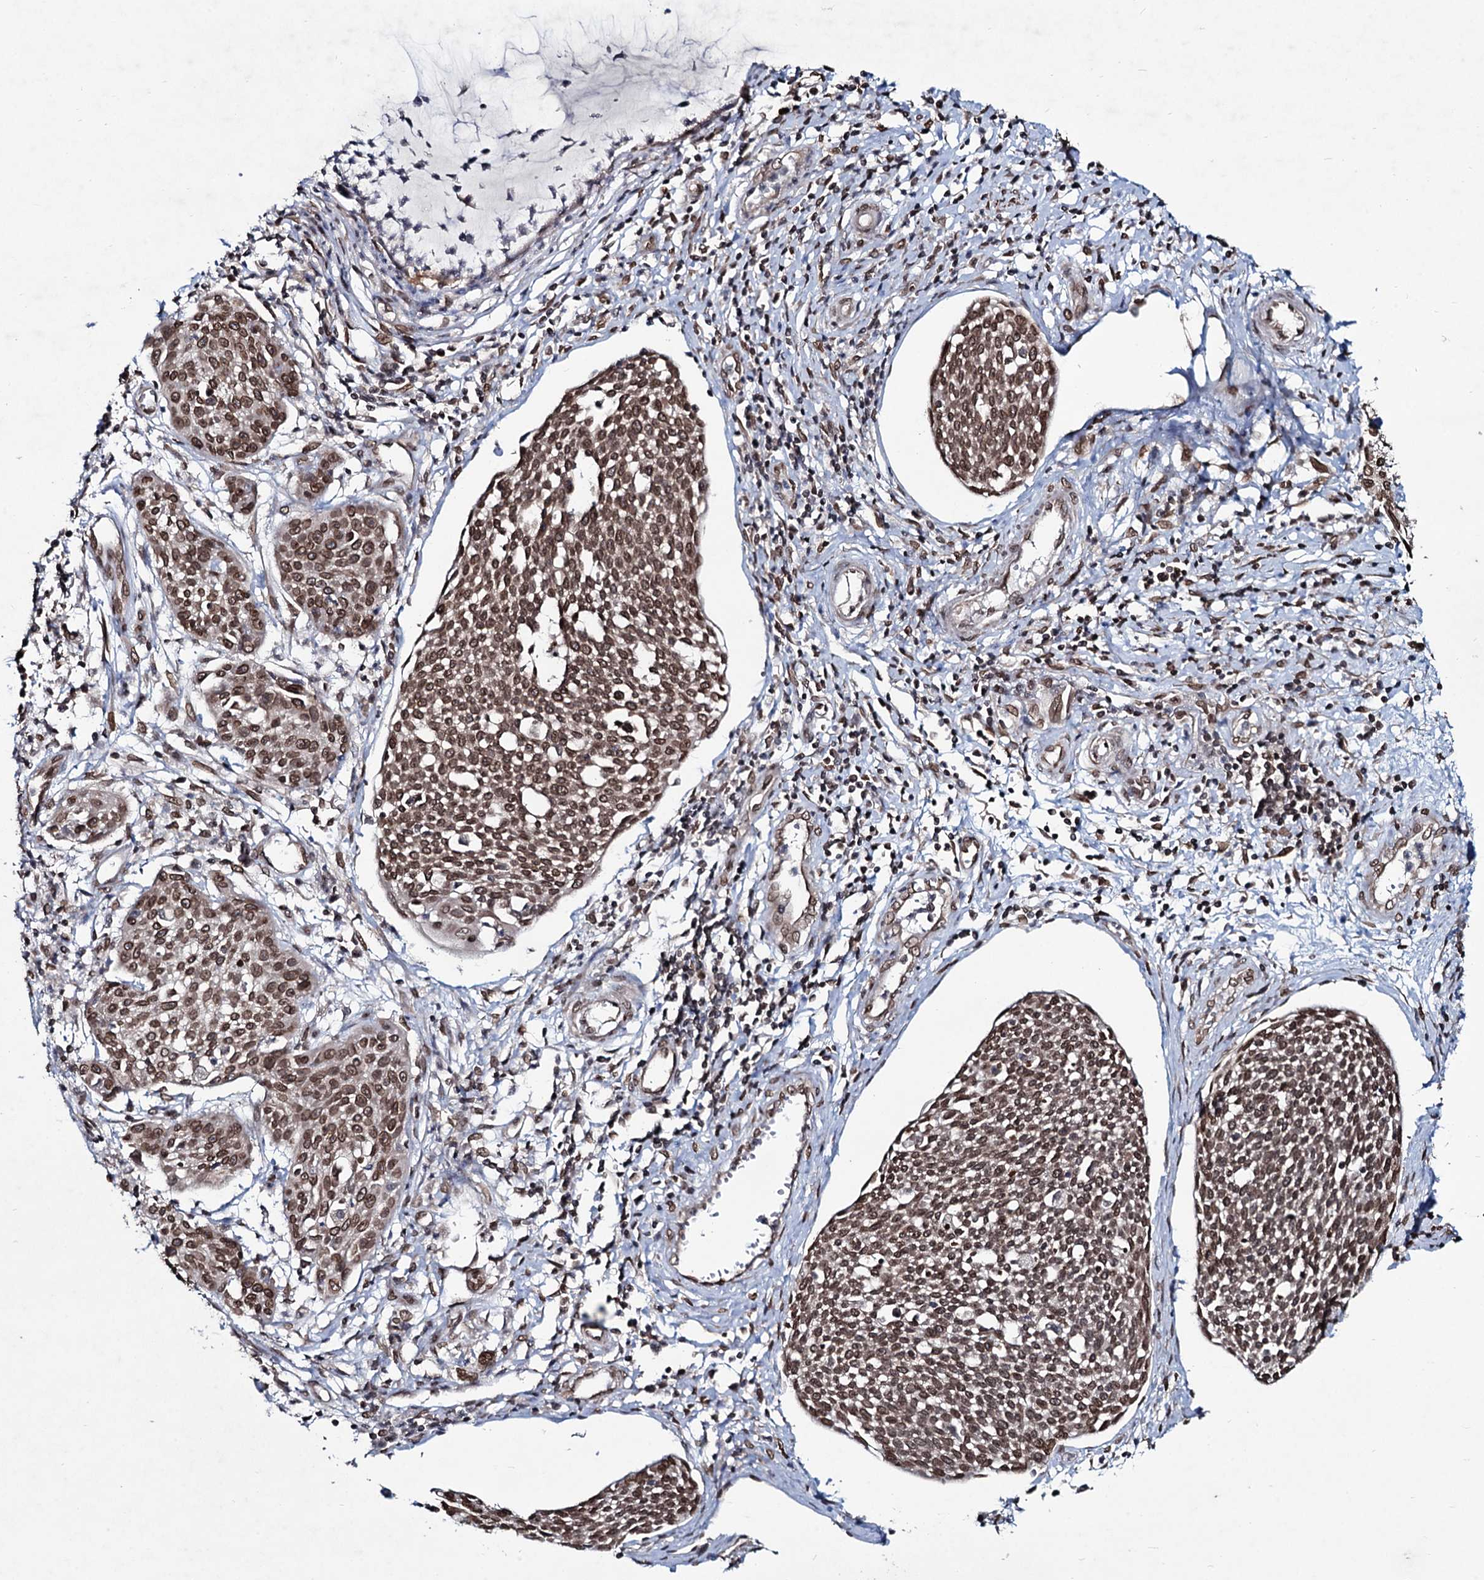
{"staining": {"intensity": "moderate", "quantity": ">75%", "location": "nuclear"}, "tissue": "cervical cancer", "cell_type": "Tumor cells", "image_type": "cancer", "snomed": [{"axis": "morphology", "description": "Squamous cell carcinoma, NOS"}, {"axis": "topography", "description": "Cervix"}], "caption": "Tumor cells display moderate nuclear staining in about >75% of cells in cervical cancer.", "gene": "RNF6", "patient": {"sex": "female", "age": 34}}